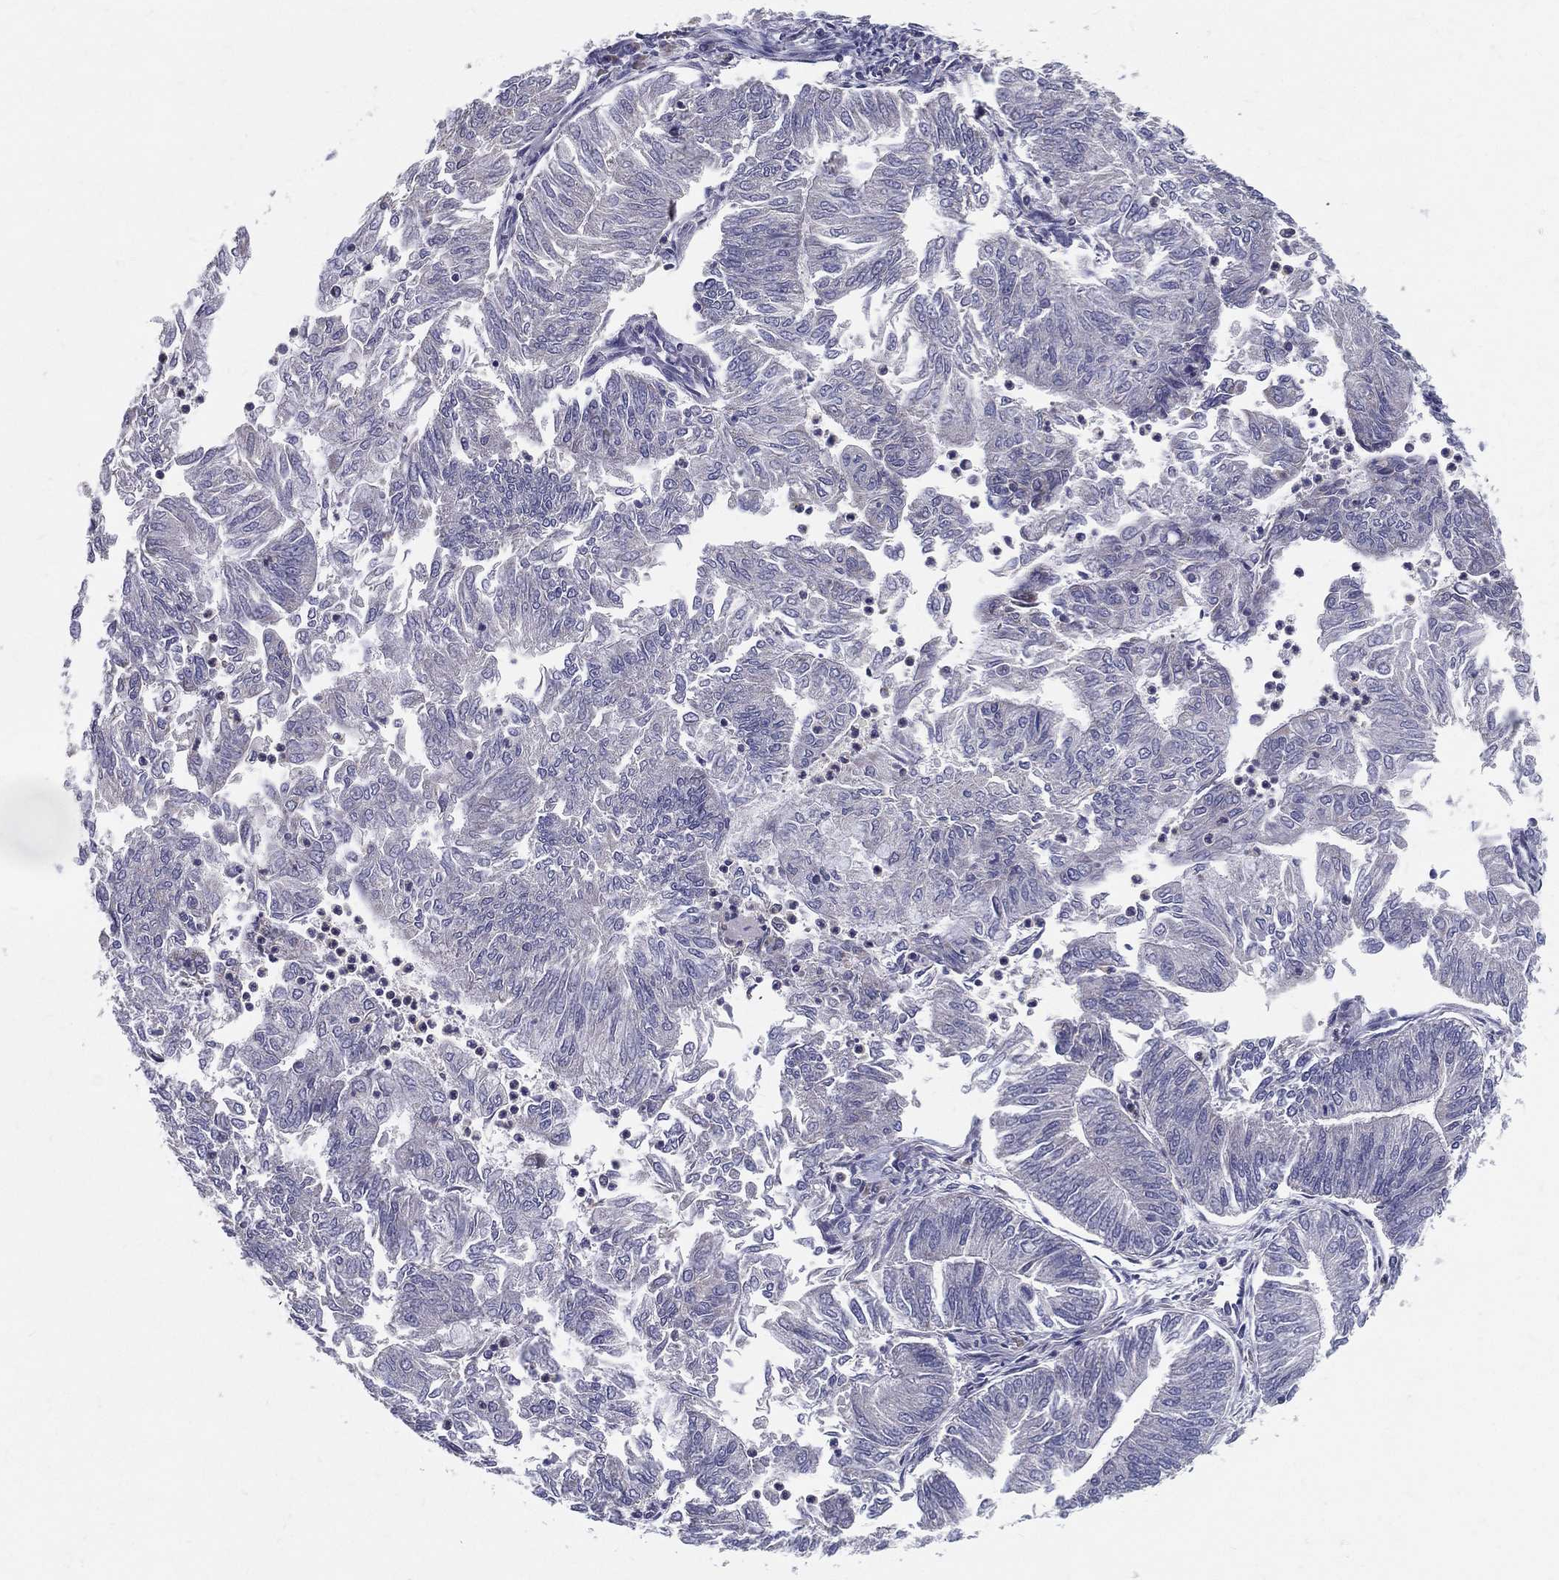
{"staining": {"intensity": "negative", "quantity": "none", "location": "none"}, "tissue": "endometrial cancer", "cell_type": "Tumor cells", "image_type": "cancer", "snomed": [{"axis": "morphology", "description": "Adenocarcinoma, NOS"}, {"axis": "topography", "description": "Endometrium"}], "caption": "The immunohistochemistry (IHC) micrograph has no significant expression in tumor cells of endometrial cancer (adenocarcinoma) tissue. (Brightfield microscopy of DAB immunohistochemistry (IHC) at high magnification).", "gene": "PCSK1", "patient": {"sex": "female", "age": 59}}